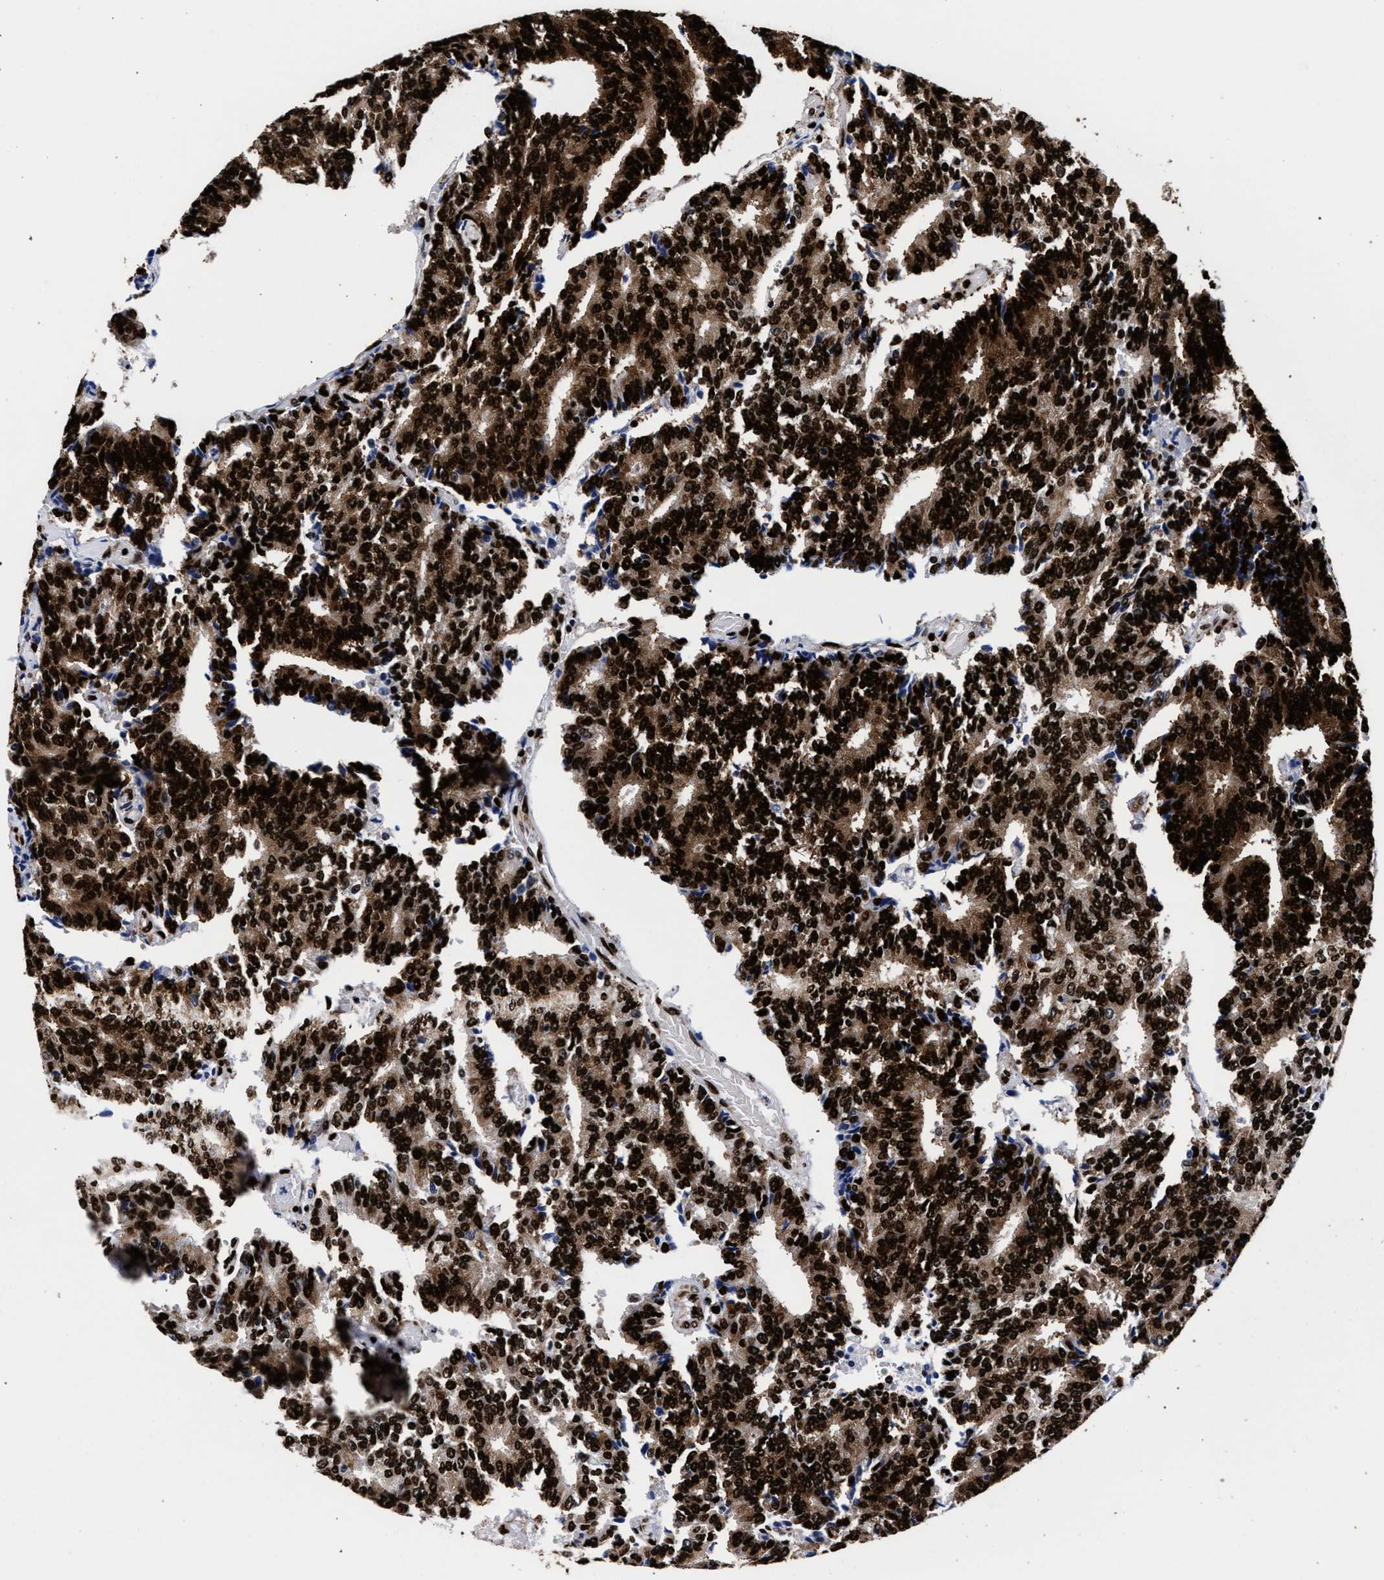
{"staining": {"intensity": "strong", "quantity": ">75%", "location": "cytoplasmic/membranous,nuclear"}, "tissue": "prostate cancer", "cell_type": "Tumor cells", "image_type": "cancer", "snomed": [{"axis": "morphology", "description": "Adenocarcinoma, High grade"}, {"axis": "topography", "description": "Prostate"}], "caption": "This is a histology image of immunohistochemistry staining of prostate cancer, which shows strong expression in the cytoplasmic/membranous and nuclear of tumor cells.", "gene": "HNRNPA1", "patient": {"sex": "male", "age": 55}}